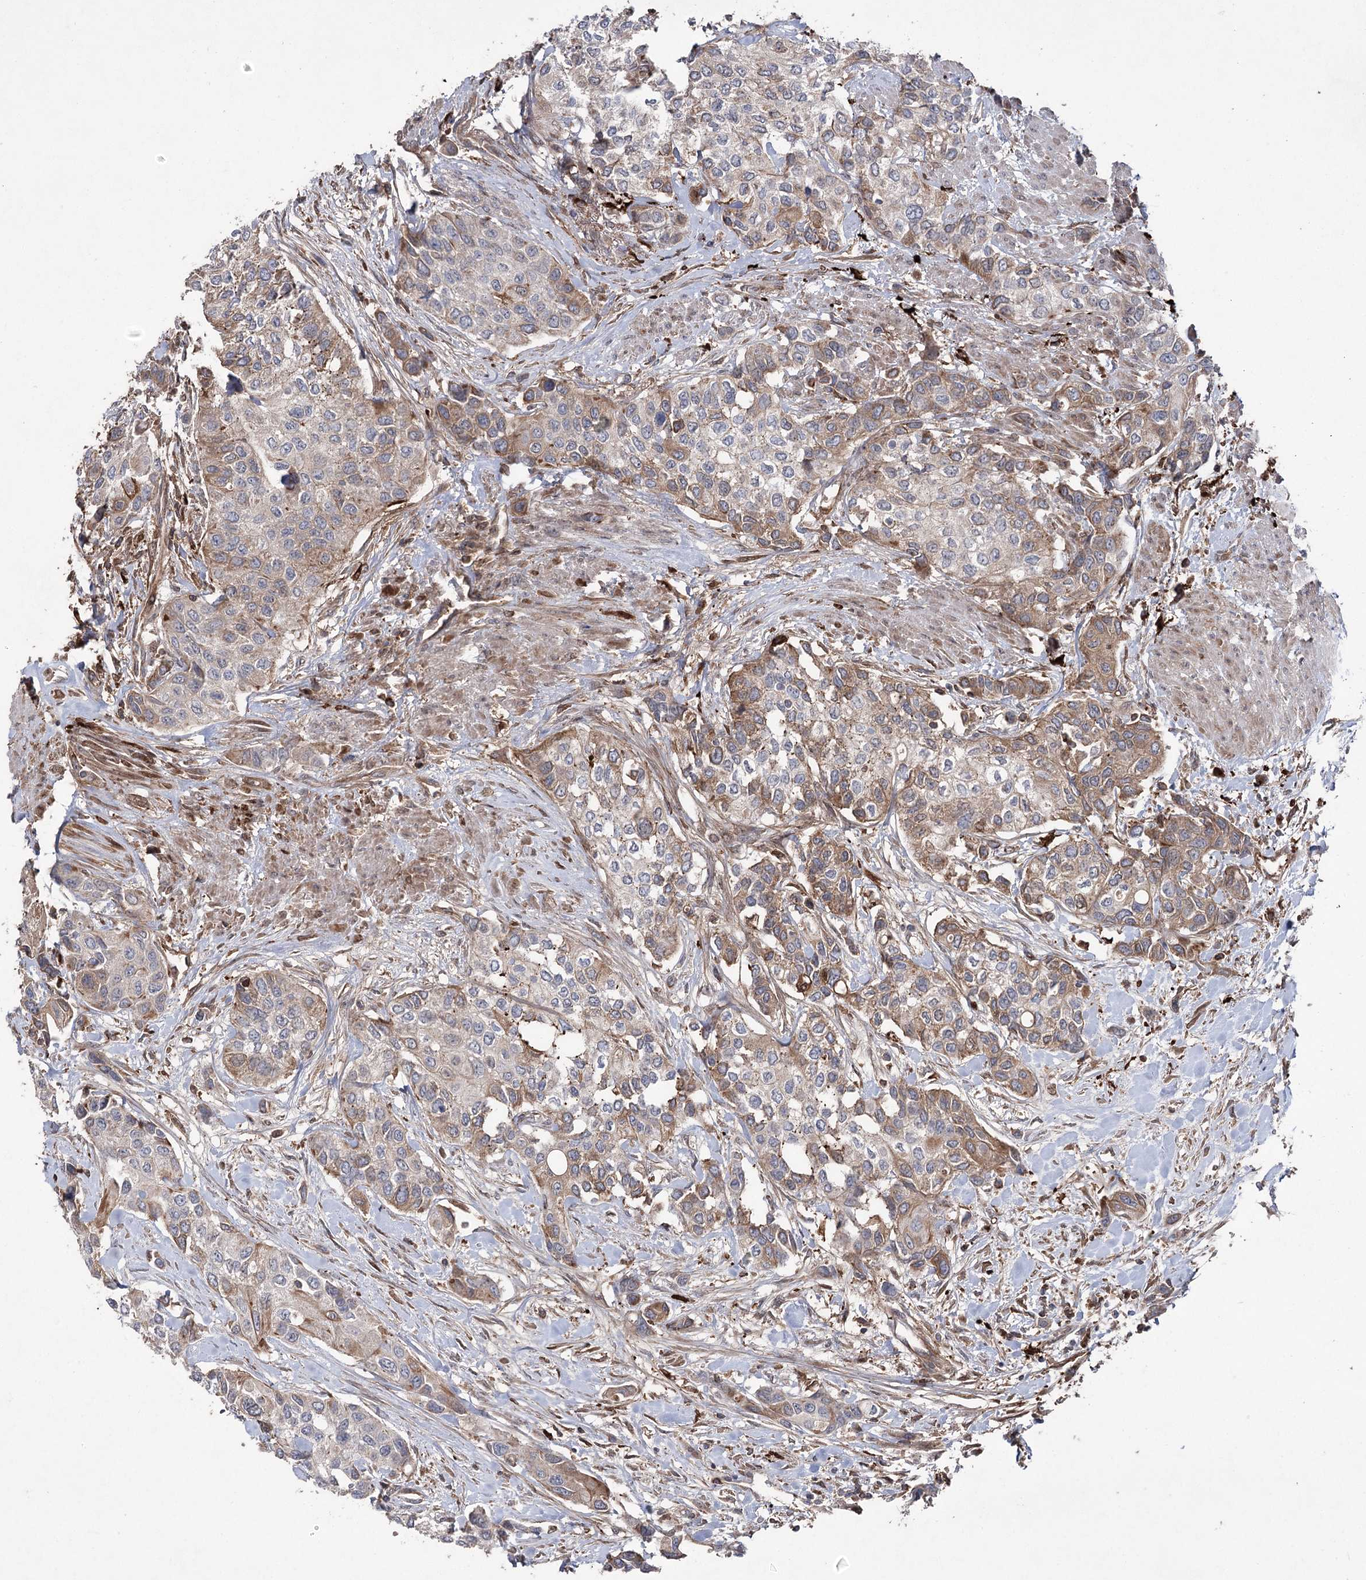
{"staining": {"intensity": "moderate", "quantity": "25%-75%", "location": "cytoplasmic/membranous"}, "tissue": "urothelial cancer", "cell_type": "Tumor cells", "image_type": "cancer", "snomed": [{"axis": "morphology", "description": "Normal tissue, NOS"}, {"axis": "morphology", "description": "Urothelial carcinoma, High grade"}, {"axis": "topography", "description": "Vascular tissue"}, {"axis": "topography", "description": "Urinary bladder"}], "caption": "An IHC micrograph of tumor tissue is shown. Protein staining in brown labels moderate cytoplasmic/membranous positivity in urothelial carcinoma (high-grade) within tumor cells.", "gene": "OTUD1", "patient": {"sex": "female", "age": 56}}